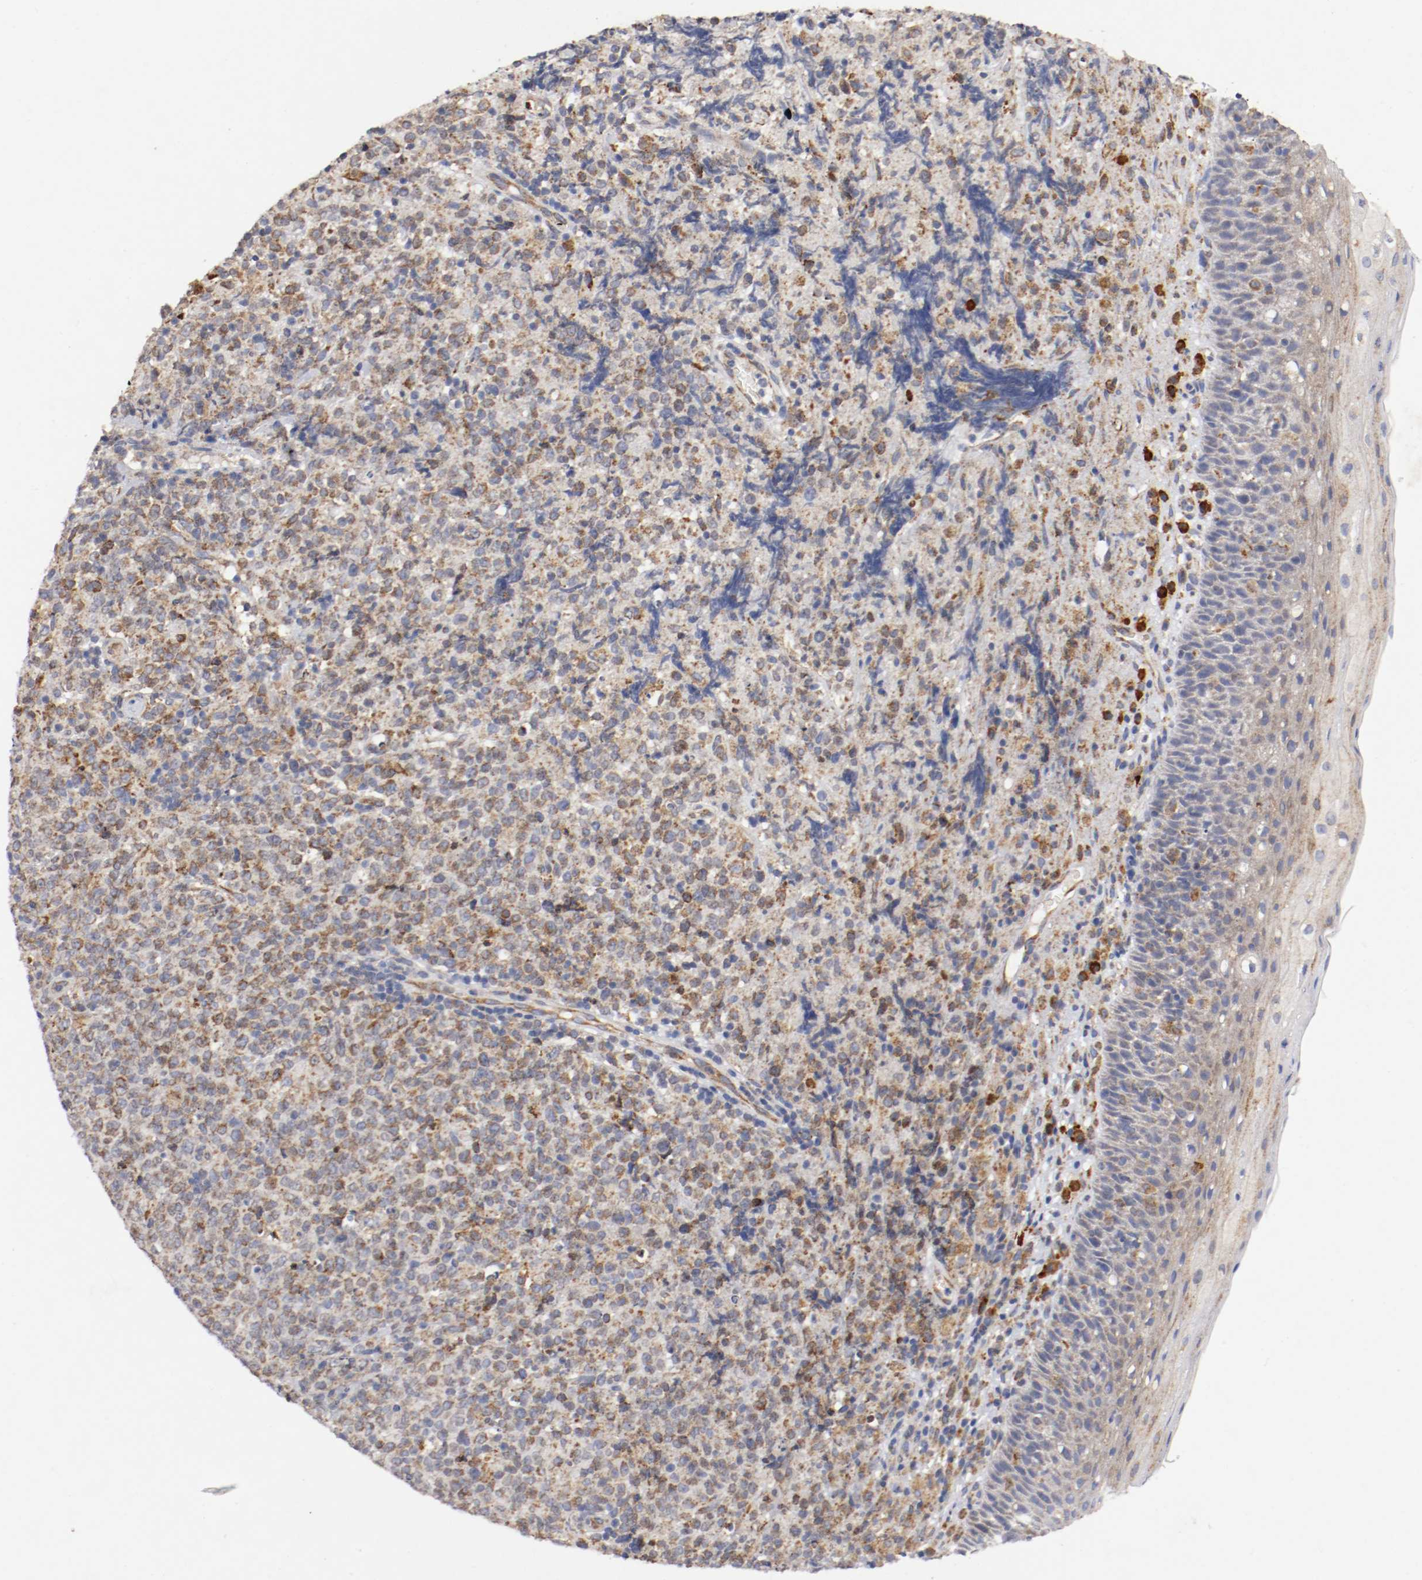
{"staining": {"intensity": "moderate", "quantity": ">75%", "location": "cytoplasmic/membranous"}, "tissue": "lymphoma", "cell_type": "Tumor cells", "image_type": "cancer", "snomed": [{"axis": "morphology", "description": "Malignant lymphoma, non-Hodgkin's type, High grade"}, {"axis": "topography", "description": "Tonsil"}], "caption": "This micrograph reveals IHC staining of high-grade malignant lymphoma, non-Hodgkin's type, with medium moderate cytoplasmic/membranous staining in approximately >75% of tumor cells.", "gene": "TRAF2", "patient": {"sex": "female", "age": 36}}